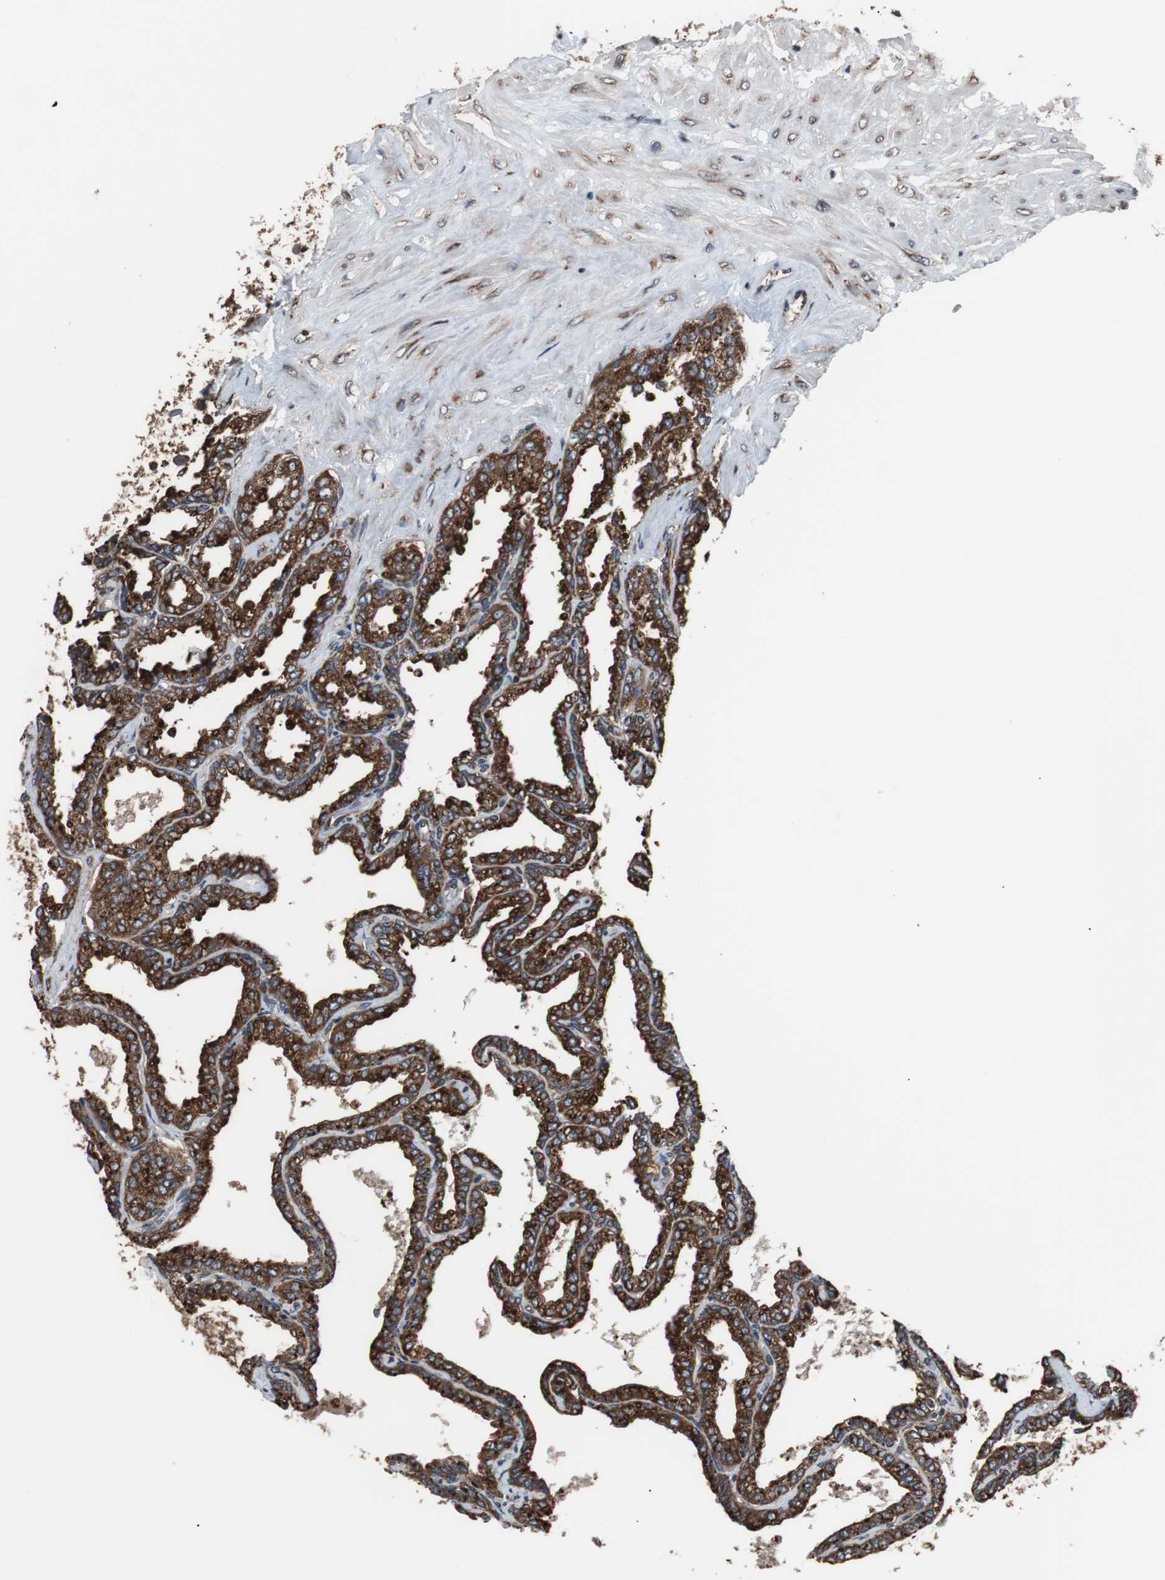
{"staining": {"intensity": "strong", "quantity": ">75%", "location": "cytoplasmic/membranous"}, "tissue": "seminal vesicle", "cell_type": "Glandular cells", "image_type": "normal", "snomed": [{"axis": "morphology", "description": "Normal tissue, NOS"}, {"axis": "topography", "description": "Seminal veicle"}], "caption": "Strong cytoplasmic/membranous positivity is appreciated in about >75% of glandular cells in normal seminal vesicle. The staining was performed using DAB (3,3'-diaminobenzidine) to visualize the protein expression in brown, while the nuclei were stained in blue with hematoxylin (Magnification: 20x).", "gene": "USP10", "patient": {"sex": "male", "age": 46}}